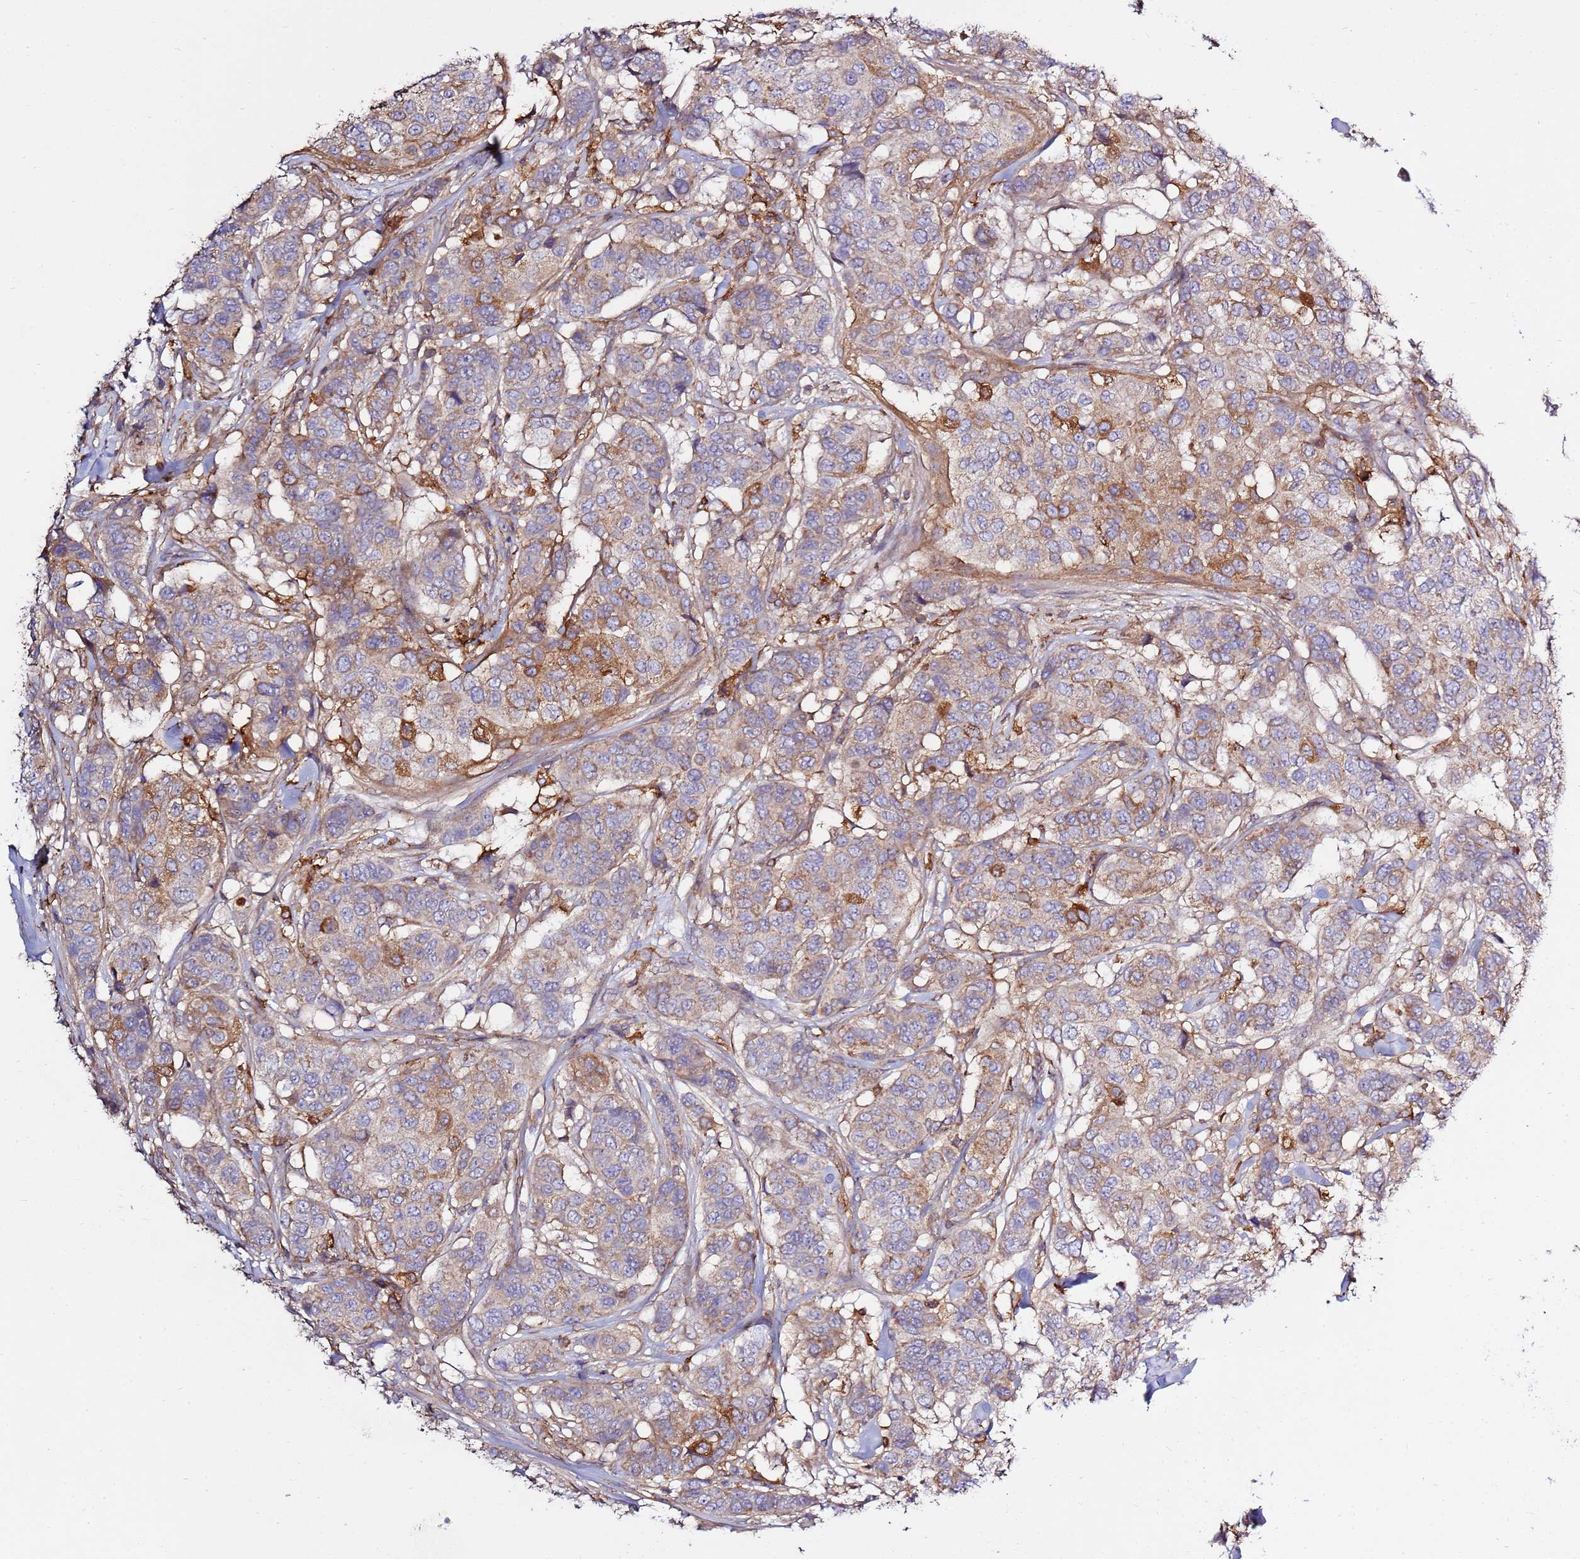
{"staining": {"intensity": "moderate", "quantity": "<25%", "location": "cytoplasmic/membranous"}, "tissue": "breast cancer", "cell_type": "Tumor cells", "image_type": "cancer", "snomed": [{"axis": "morphology", "description": "Lobular carcinoma"}, {"axis": "topography", "description": "Breast"}], "caption": "Protein staining of breast cancer (lobular carcinoma) tissue exhibits moderate cytoplasmic/membranous positivity in approximately <25% of tumor cells.", "gene": "EVA1B", "patient": {"sex": "female", "age": 51}}